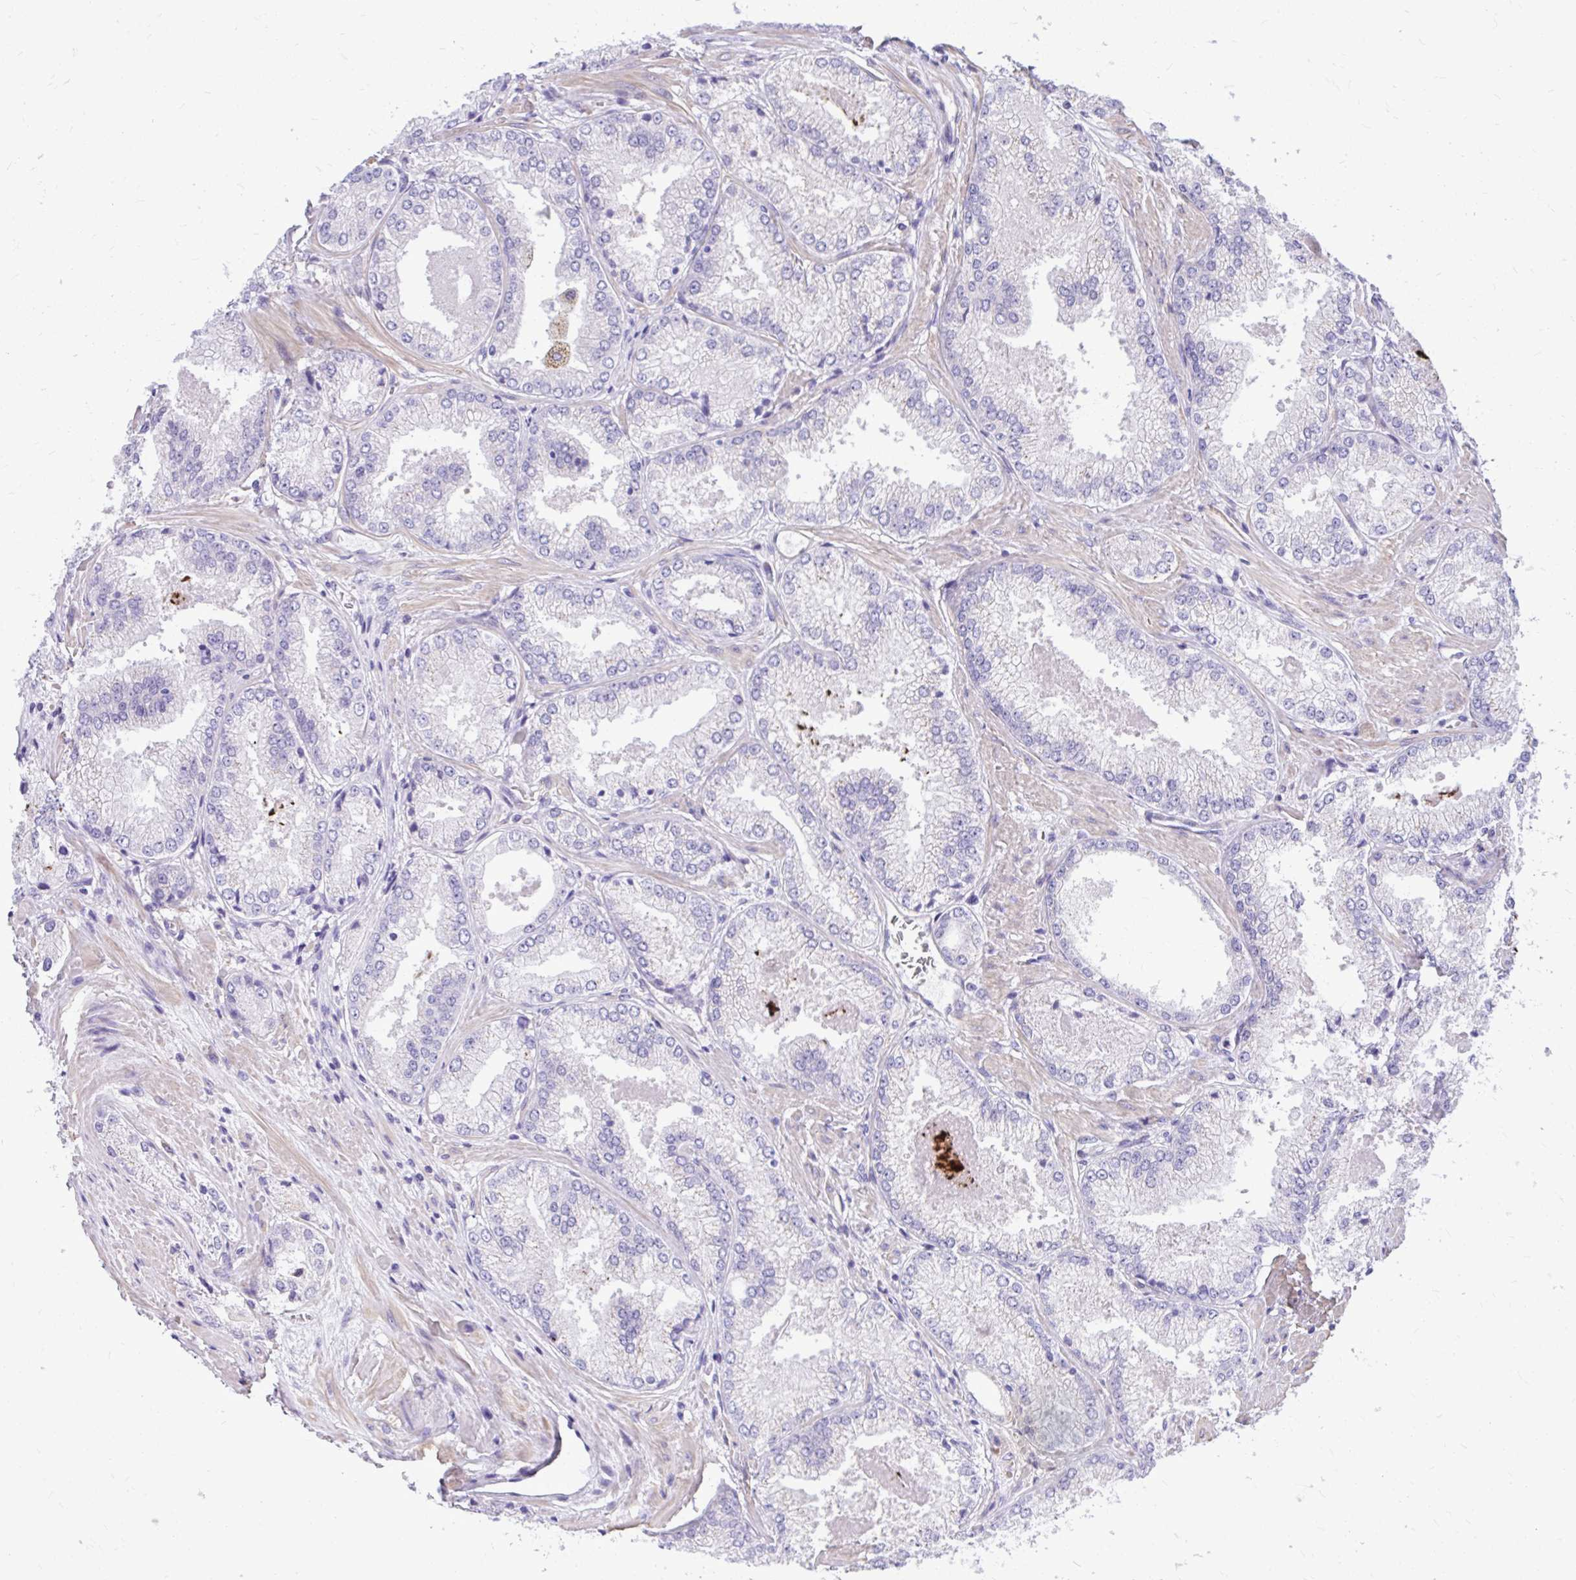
{"staining": {"intensity": "negative", "quantity": "none", "location": "none"}, "tissue": "prostate cancer", "cell_type": "Tumor cells", "image_type": "cancer", "snomed": [{"axis": "morphology", "description": "Adenocarcinoma, Low grade"}, {"axis": "topography", "description": "Prostate"}], "caption": "Tumor cells are negative for protein expression in human prostate cancer (low-grade adenocarcinoma). (DAB (3,3'-diaminobenzidine) immunohistochemistry visualized using brightfield microscopy, high magnification).", "gene": "GRK4", "patient": {"sex": "male", "age": 68}}